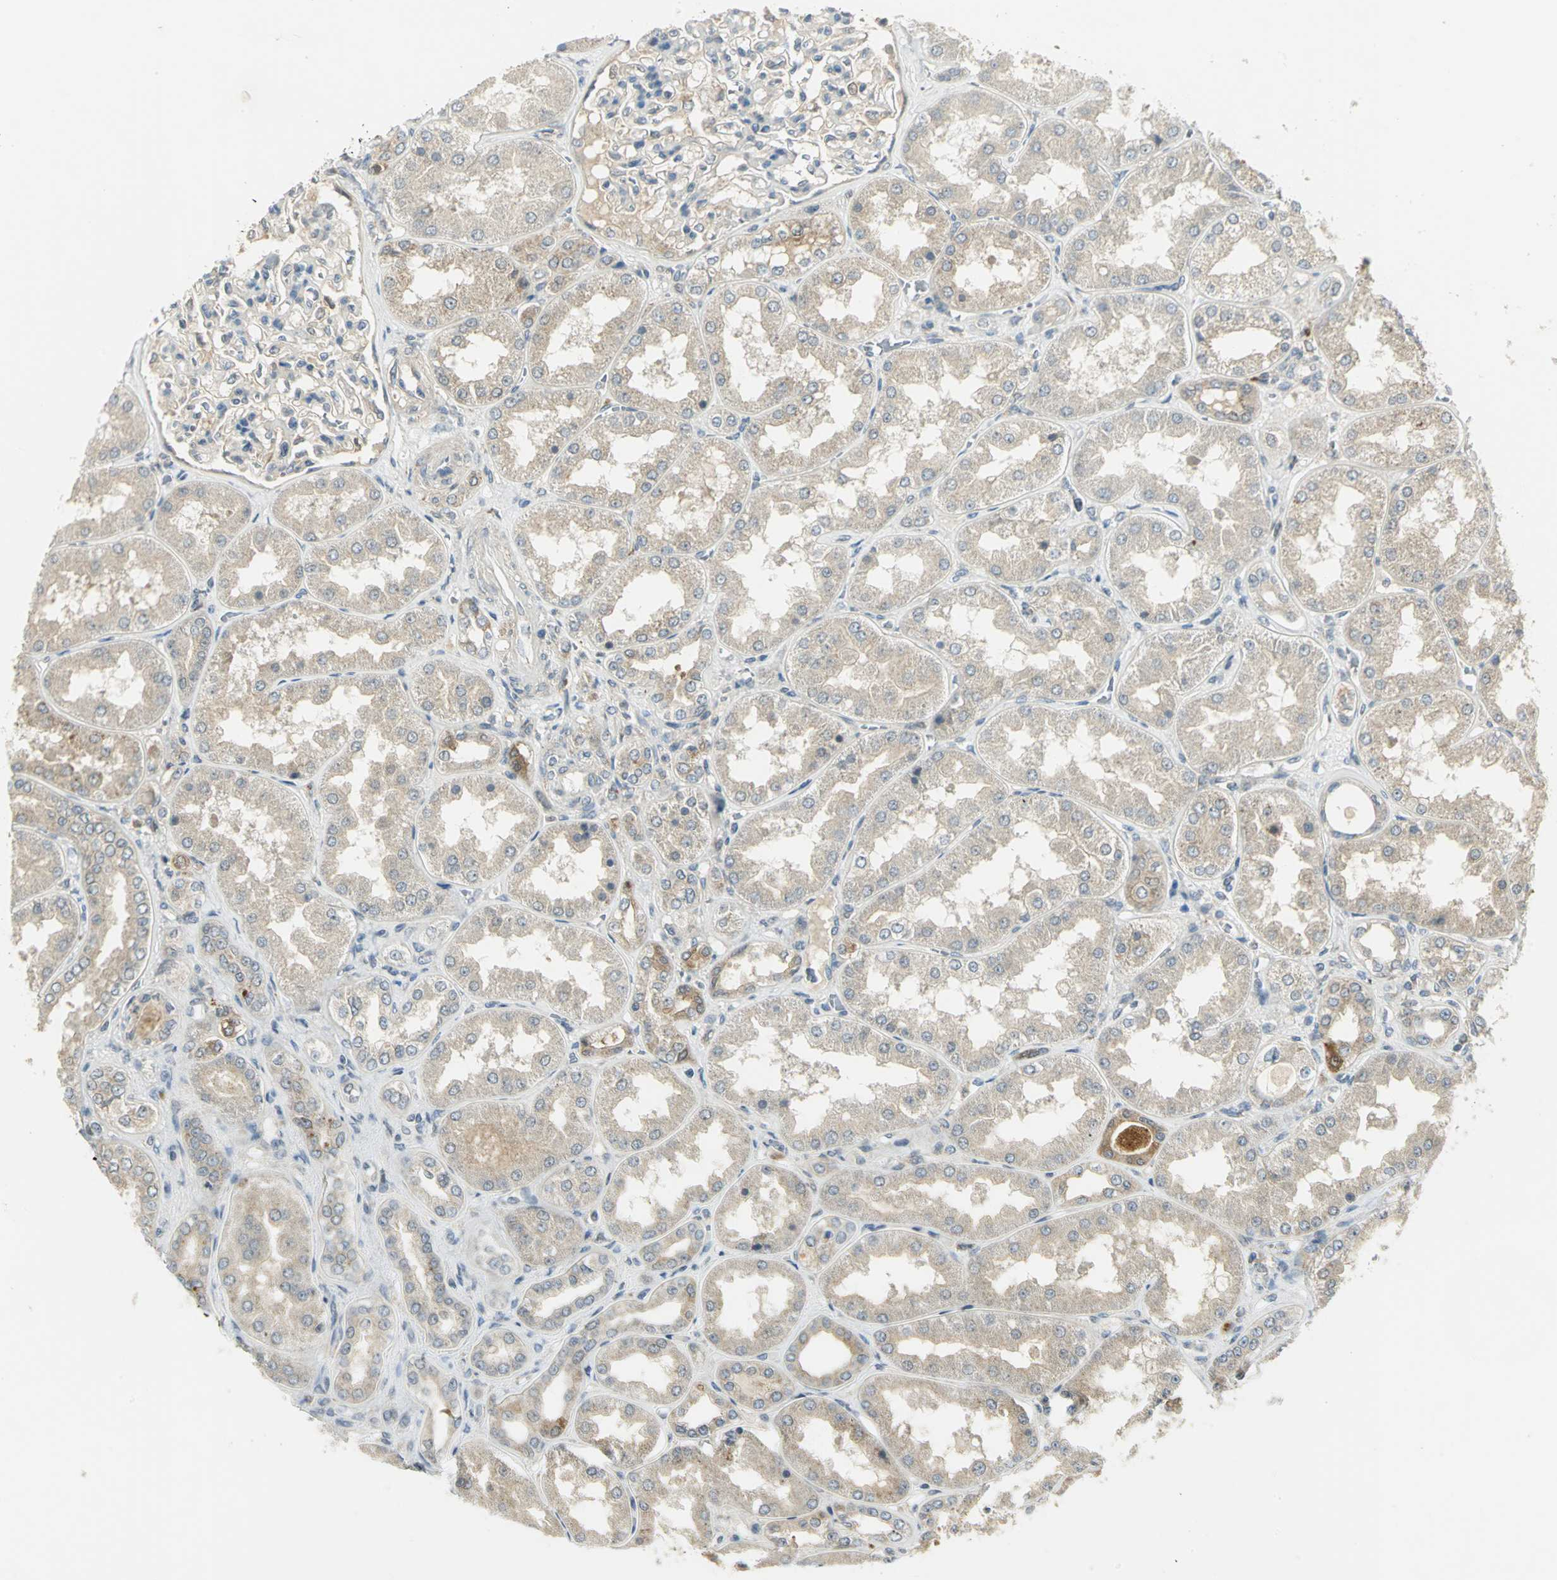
{"staining": {"intensity": "negative", "quantity": "none", "location": "none"}, "tissue": "kidney", "cell_type": "Cells in glomeruli", "image_type": "normal", "snomed": [{"axis": "morphology", "description": "Normal tissue, NOS"}, {"axis": "topography", "description": "Kidney"}], "caption": "Immunohistochemistry photomicrograph of normal kidney: human kidney stained with DAB reveals no significant protein expression in cells in glomeruli.", "gene": "MAPK8IP3", "patient": {"sex": "female", "age": 56}}